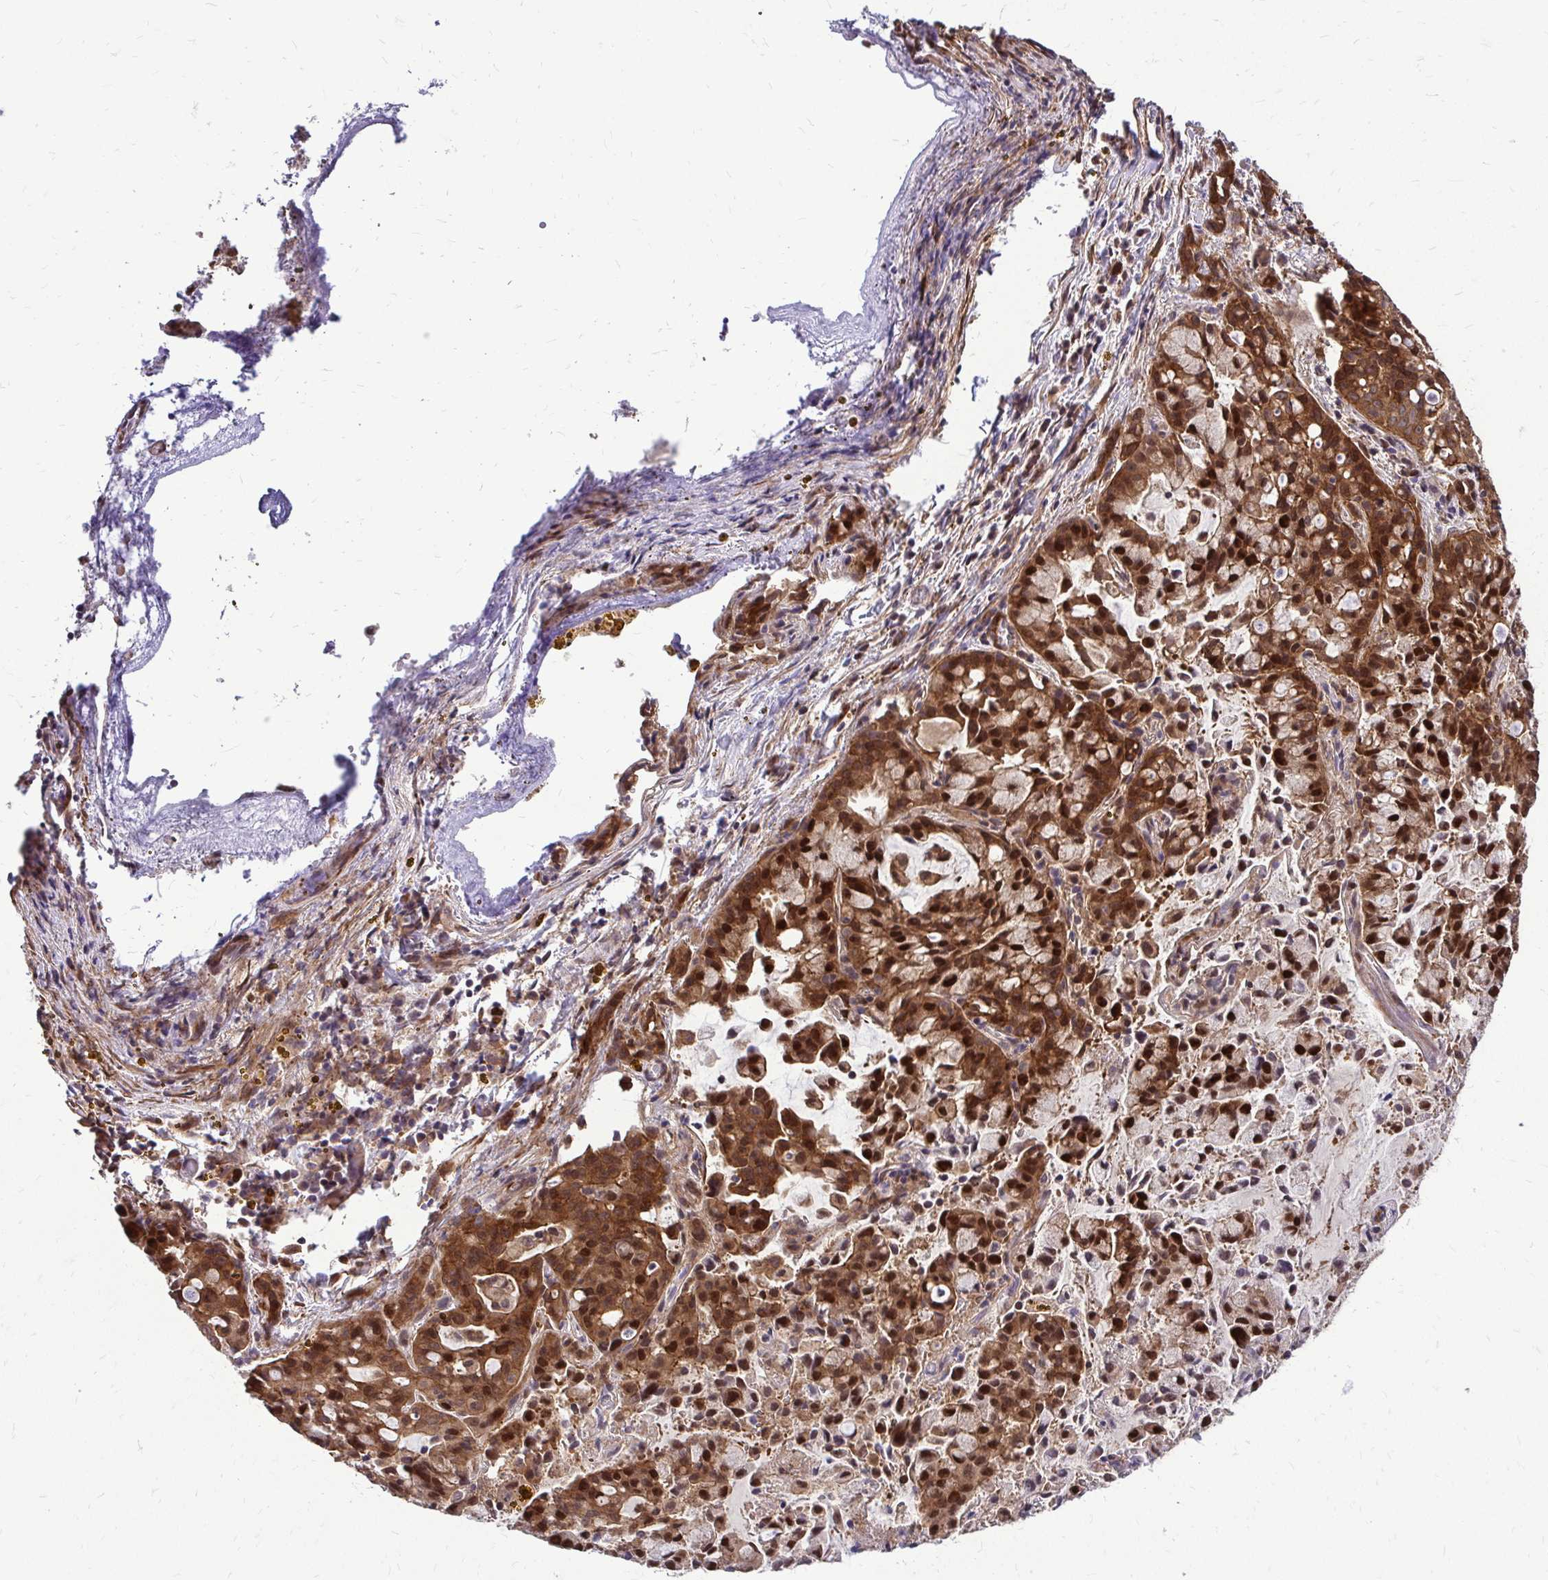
{"staining": {"intensity": "strong", "quantity": ">75%", "location": "cytoplasmic/membranous,nuclear"}, "tissue": "lung cancer", "cell_type": "Tumor cells", "image_type": "cancer", "snomed": [{"axis": "morphology", "description": "Adenocarcinoma, NOS"}, {"axis": "topography", "description": "Lung"}], "caption": "This micrograph demonstrates immunohistochemistry staining of human adenocarcinoma (lung), with high strong cytoplasmic/membranous and nuclear expression in about >75% of tumor cells.", "gene": "TRIP6", "patient": {"sex": "female", "age": 44}}